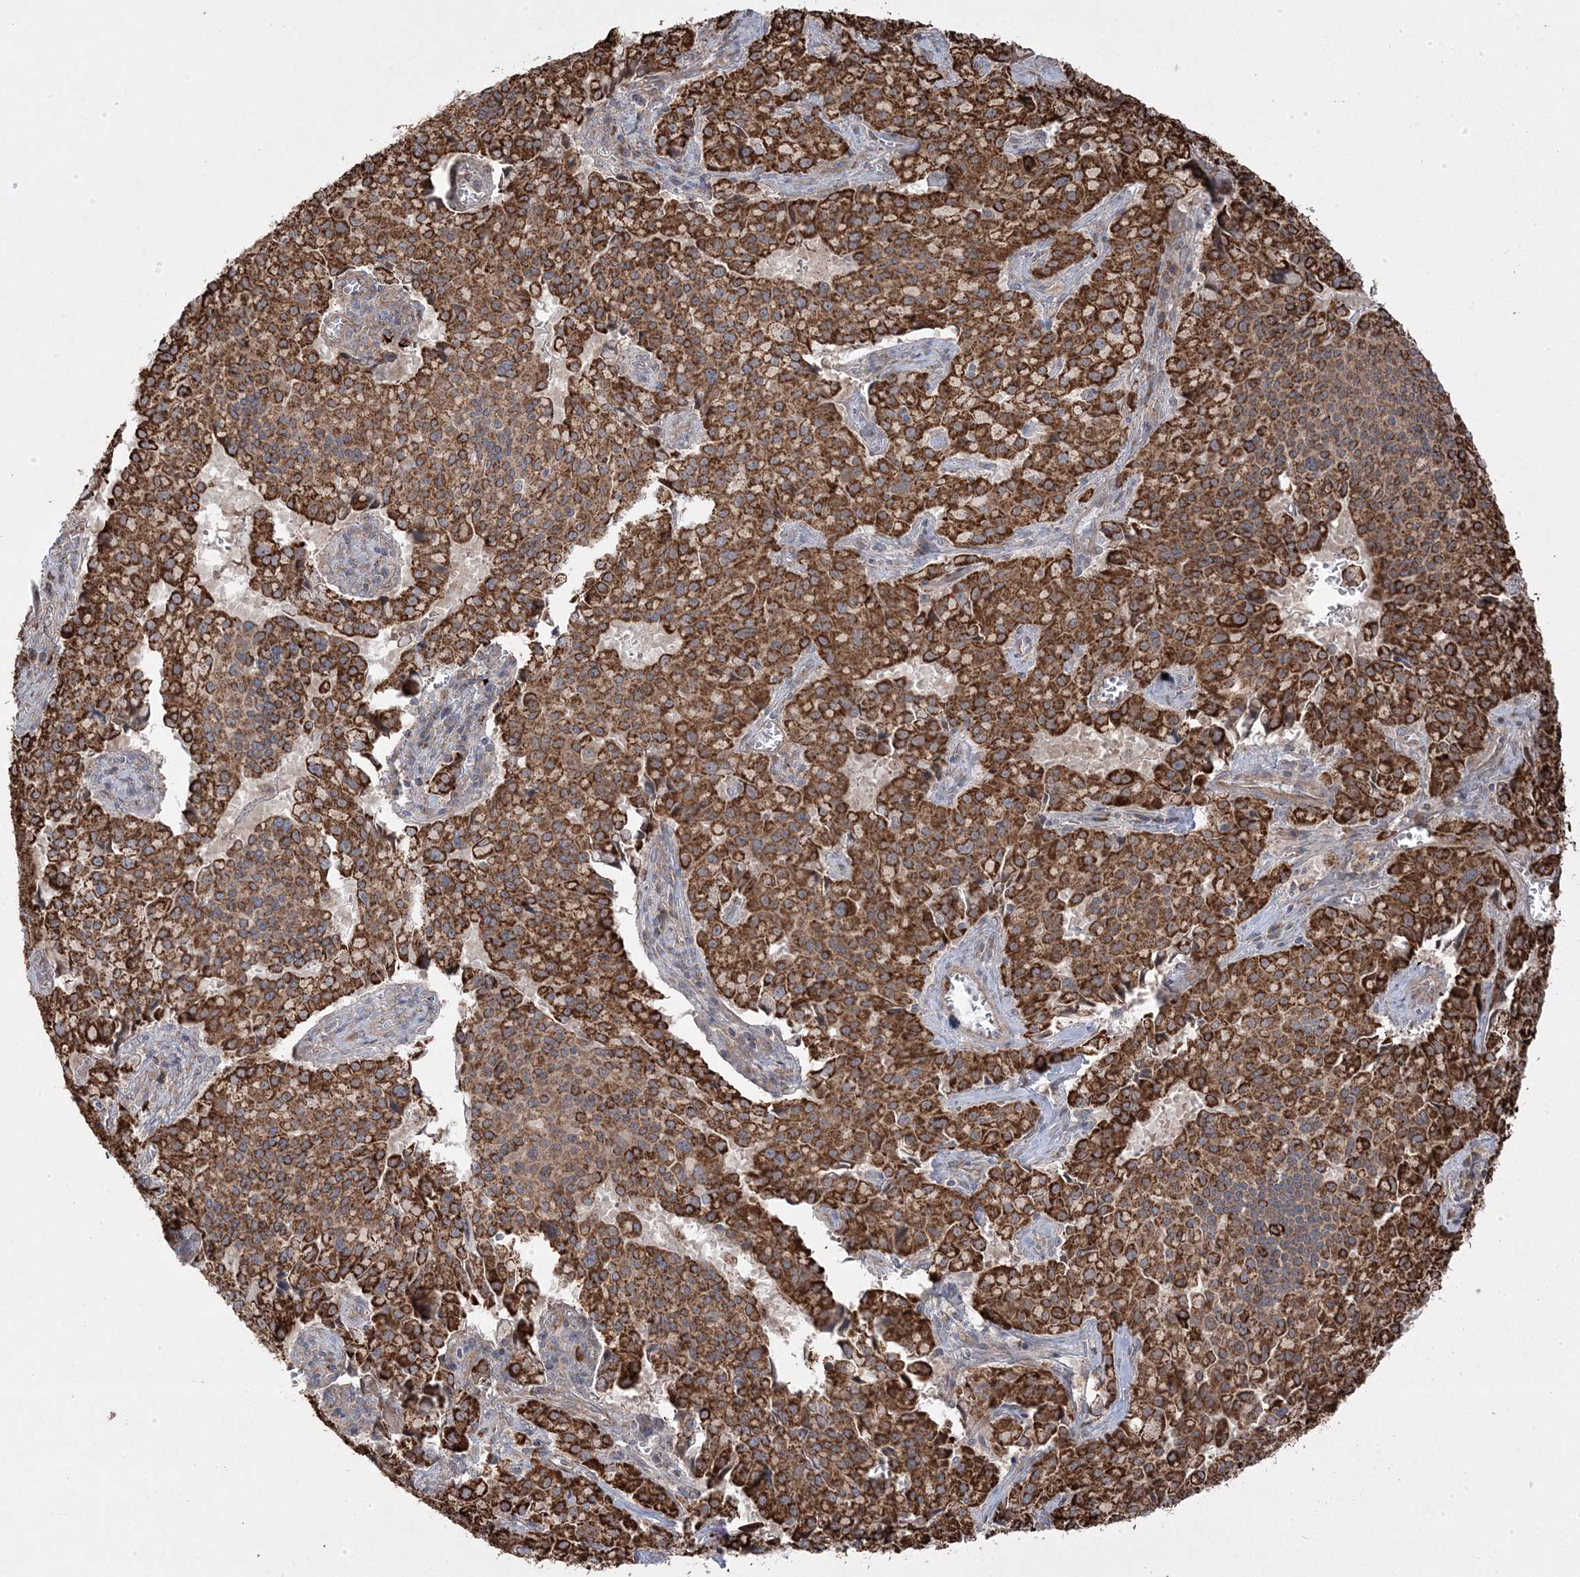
{"staining": {"intensity": "strong", "quantity": ">75%", "location": "cytoplasmic/membranous"}, "tissue": "pancreatic cancer", "cell_type": "Tumor cells", "image_type": "cancer", "snomed": [{"axis": "morphology", "description": "Adenocarcinoma, NOS"}, {"axis": "topography", "description": "Pancreas"}], "caption": "The image shows staining of pancreatic cancer, revealing strong cytoplasmic/membranous protein expression (brown color) within tumor cells. Nuclei are stained in blue.", "gene": "CLUAP1", "patient": {"sex": "male", "age": 65}}